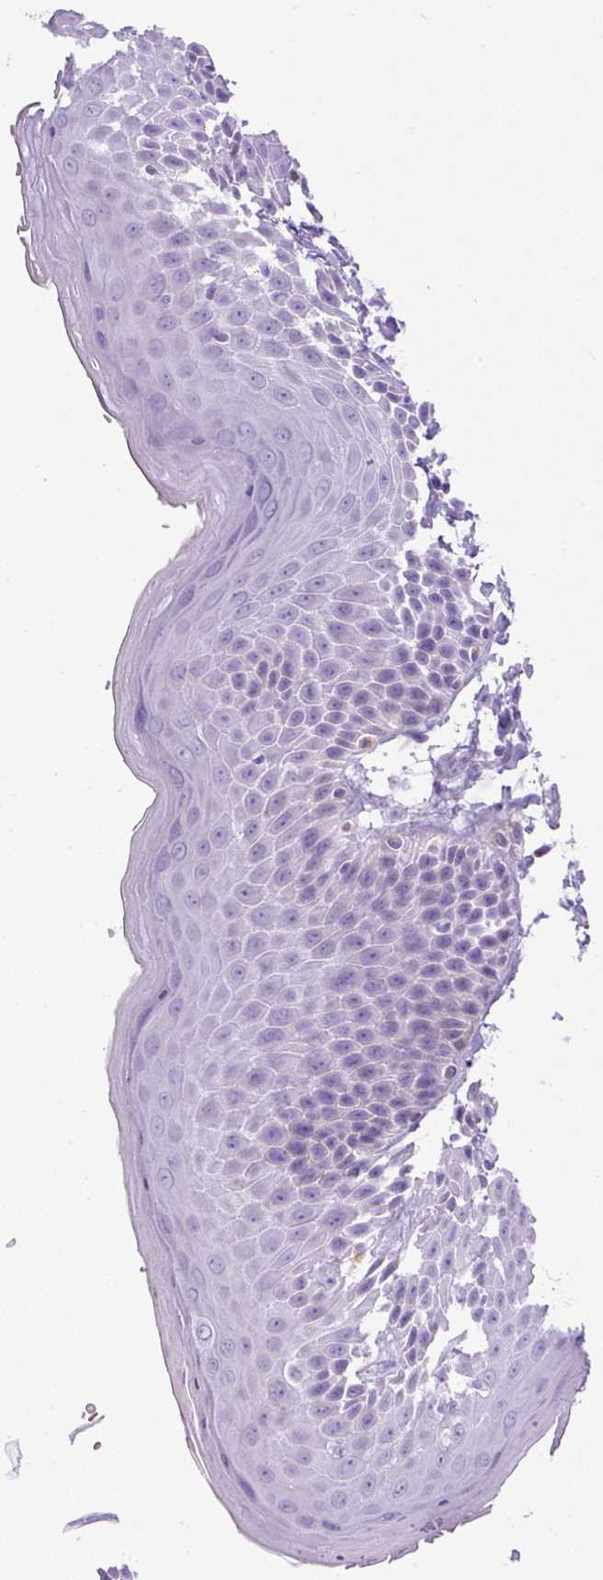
{"staining": {"intensity": "negative", "quantity": "none", "location": "none"}, "tissue": "skin", "cell_type": "Epidermal cells", "image_type": "normal", "snomed": [{"axis": "morphology", "description": "Normal tissue, NOS"}, {"axis": "topography", "description": "Peripheral nerve tissue"}], "caption": "Immunohistochemical staining of unremarkable skin displays no significant expression in epidermal cells. Brightfield microscopy of immunohistochemistry (IHC) stained with DAB (brown) and hematoxylin (blue), captured at high magnification.", "gene": "UPP1", "patient": {"sex": "male", "age": 51}}